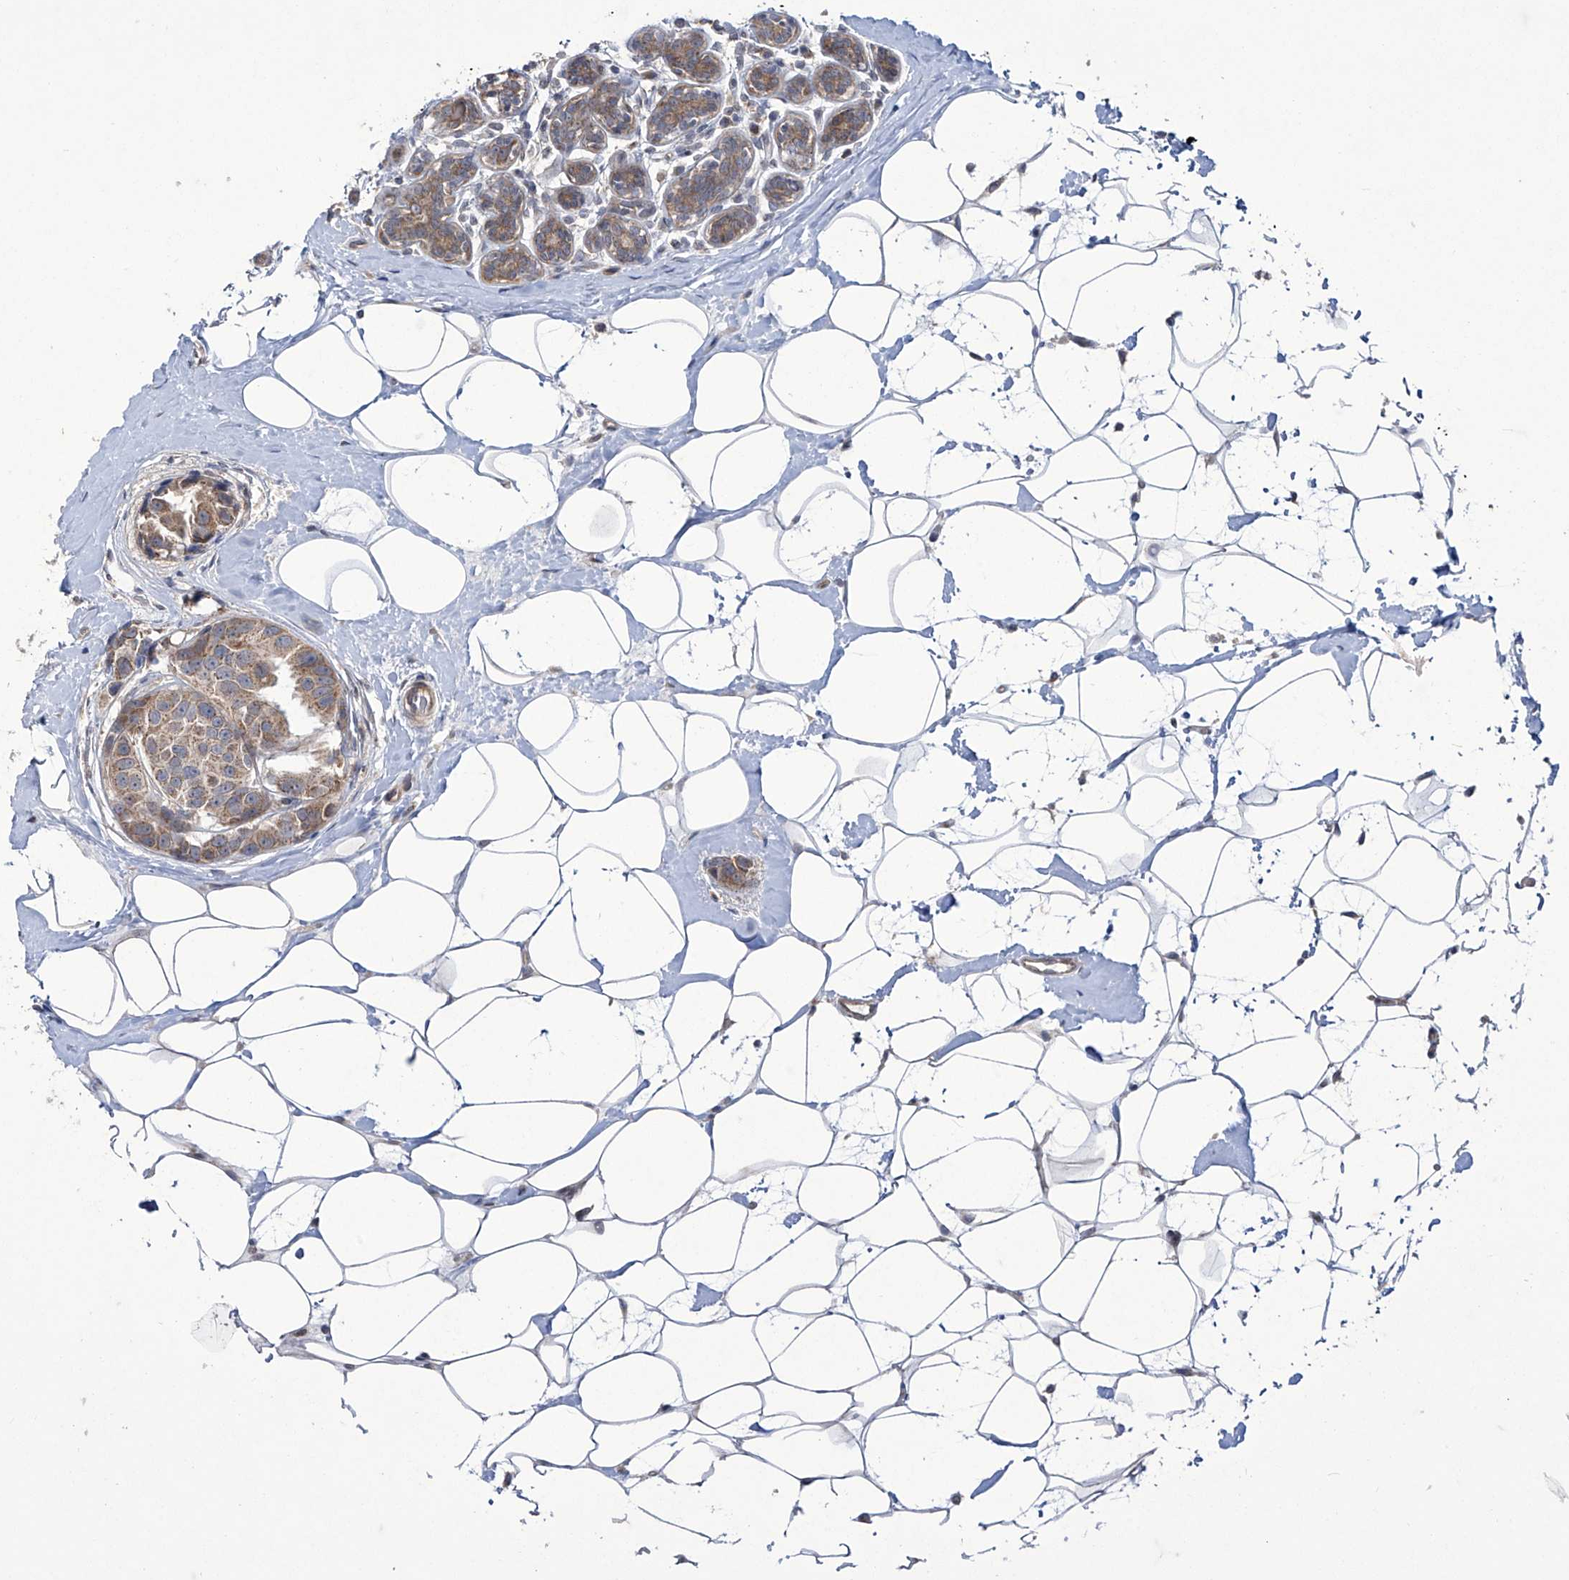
{"staining": {"intensity": "moderate", "quantity": ">75%", "location": "cytoplasmic/membranous"}, "tissue": "breast cancer", "cell_type": "Tumor cells", "image_type": "cancer", "snomed": [{"axis": "morphology", "description": "Normal tissue, NOS"}, {"axis": "morphology", "description": "Duct carcinoma"}, {"axis": "topography", "description": "Breast"}], "caption": "A histopathology image of breast cancer (invasive ductal carcinoma) stained for a protein displays moderate cytoplasmic/membranous brown staining in tumor cells.", "gene": "TRIM60", "patient": {"sex": "female", "age": 39}}